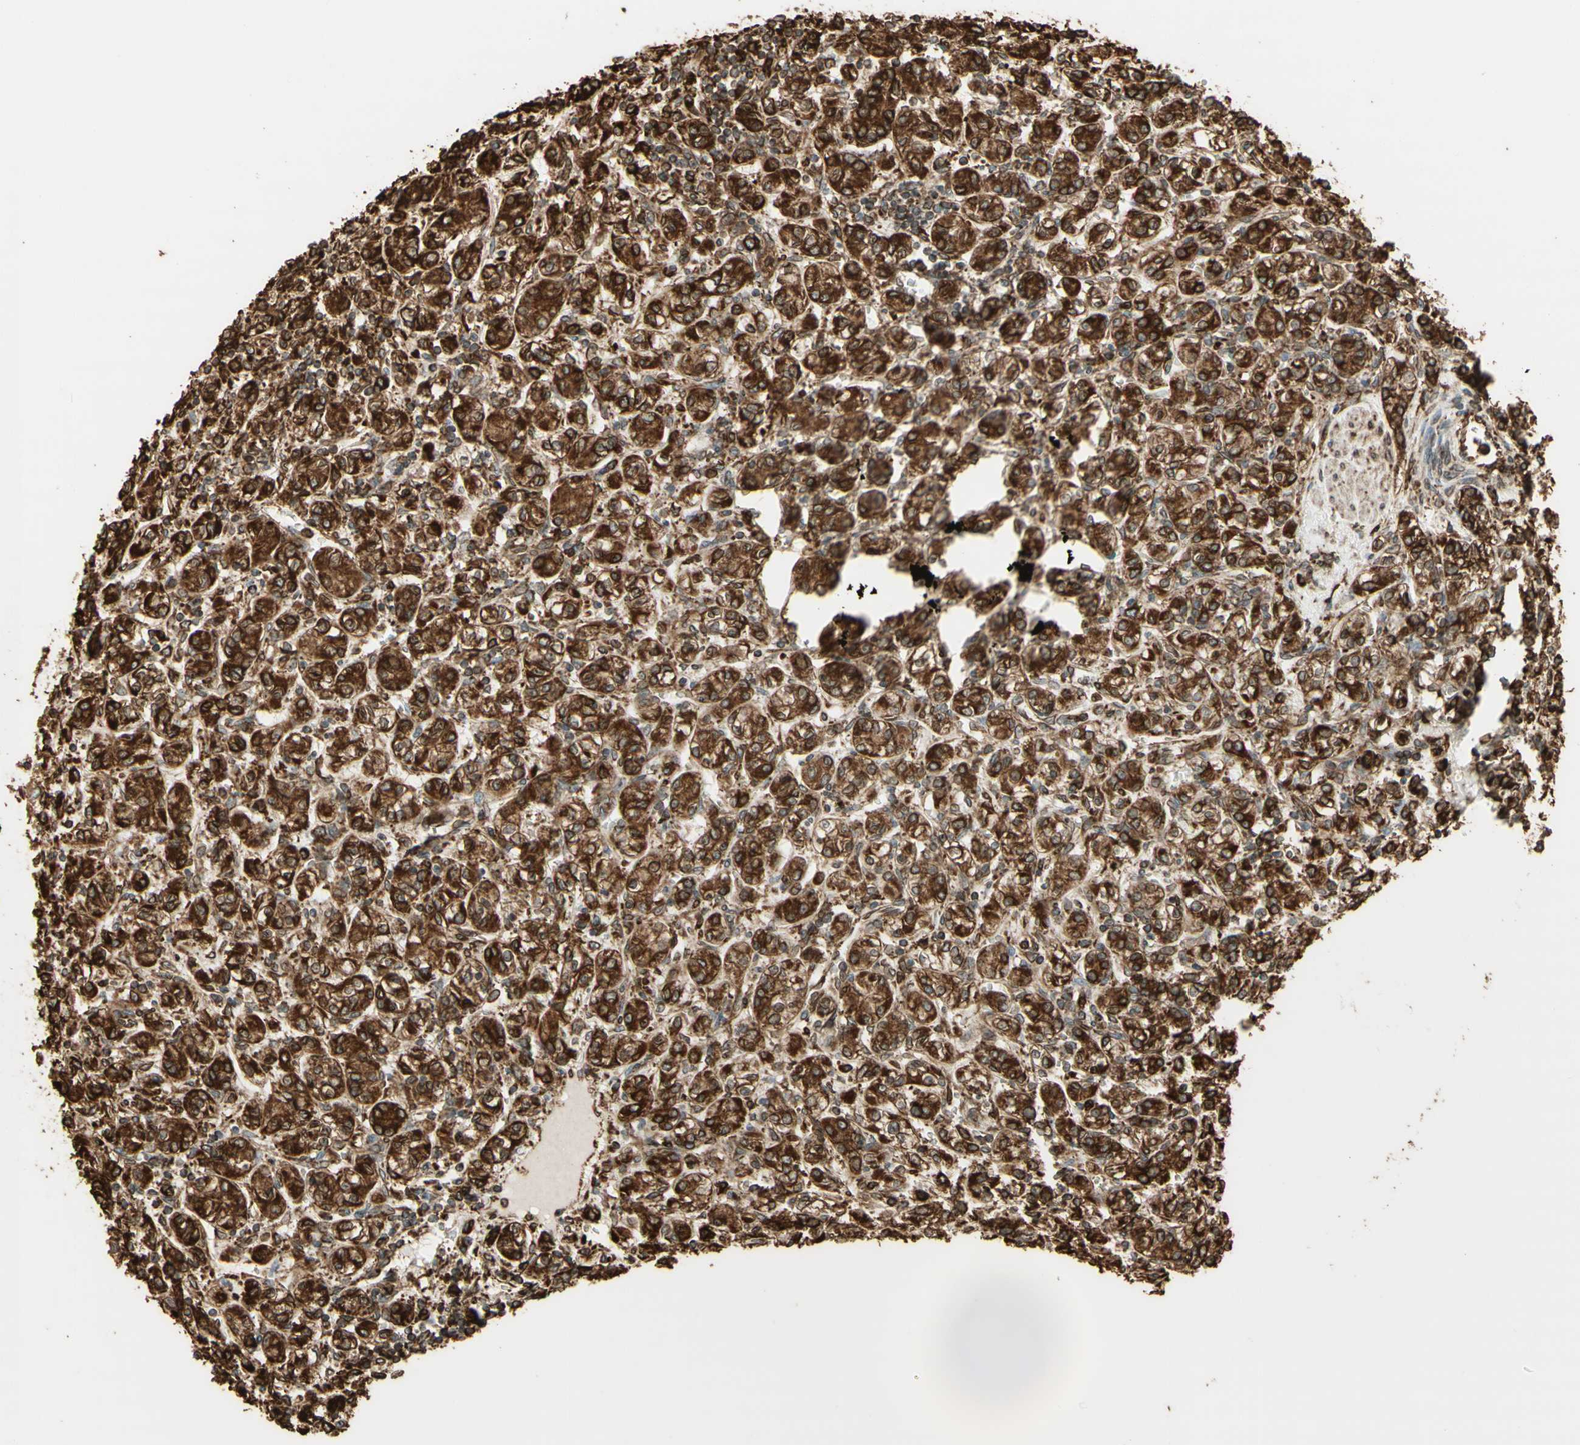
{"staining": {"intensity": "strong", "quantity": ">75%", "location": "cytoplasmic/membranous"}, "tissue": "renal cancer", "cell_type": "Tumor cells", "image_type": "cancer", "snomed": [{"axis": "morphology", "description": "Adenocarcinoma, NOS"}, {"axis": "topography", "description": "Kidney"}], "caption": "A brown stain labels strong cytoplasmic/membranous staining of a protein in renal cancer (adenocarcinoma) tumor cells. The protein is stained brown, and the nuclei are stained in blue (DAB IHC with brightfield microscopy, high magnification).", "gene": "CANX", "patient": {"sex": "male", "age": 77}}